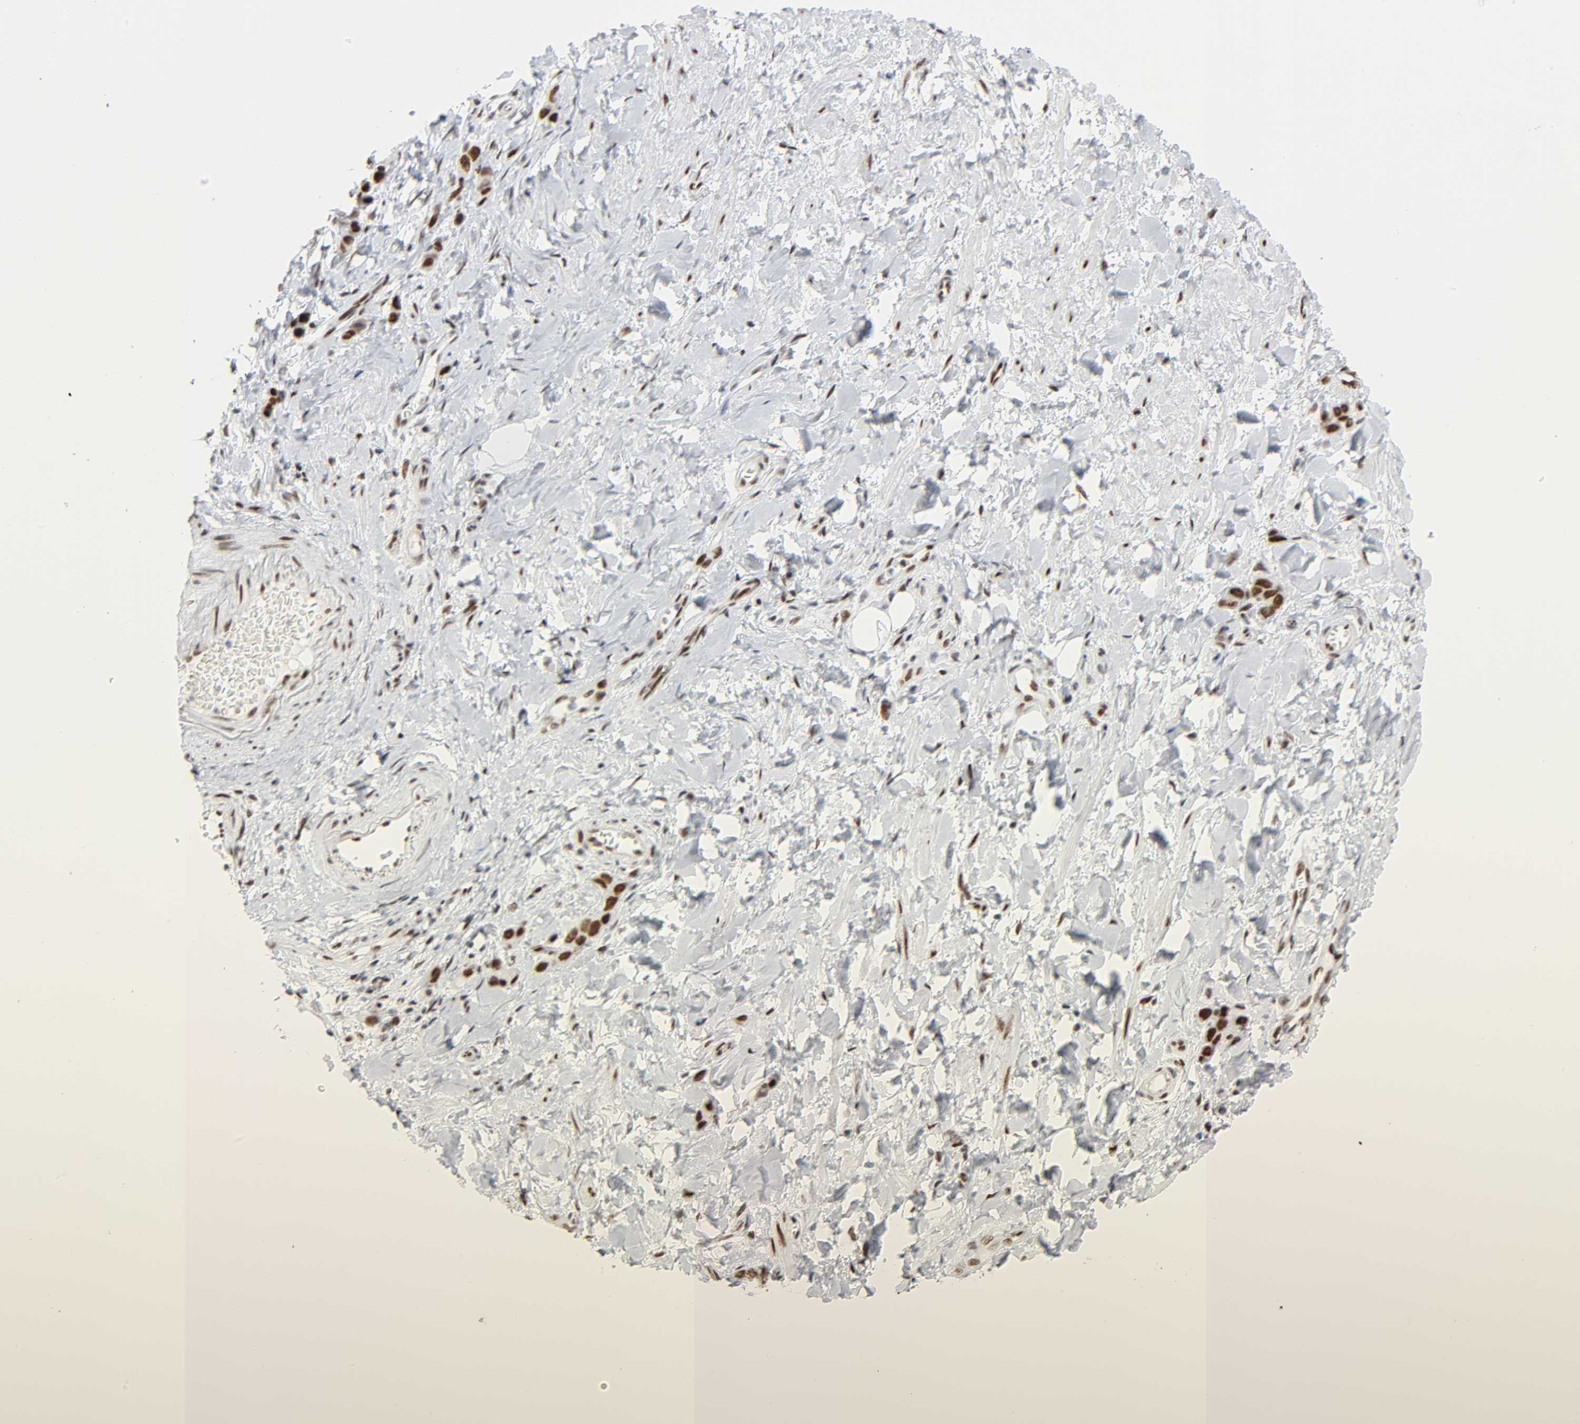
{"staining": {"intensity": "strong", "quantity": ">75%", "location": "nuclear"}, "tissue": "stomach cancer", "cell_type": "Tumor cells", "image_type": "cancer", "snomed": [{"axis": "morphology", "description": "Adenocarcinoma, NOS"}, {"axis": "topography", "description": "Stomach"}], "caption": "Protein expression analysis of human stomach cancer reveals strong nuclear staining in about >75% of tumor cells. The protein of interest is shown in brown color, while the nuclei are stained blue.", "gene": "HSF1", "patient": {"sex": "male", "age": 82}}